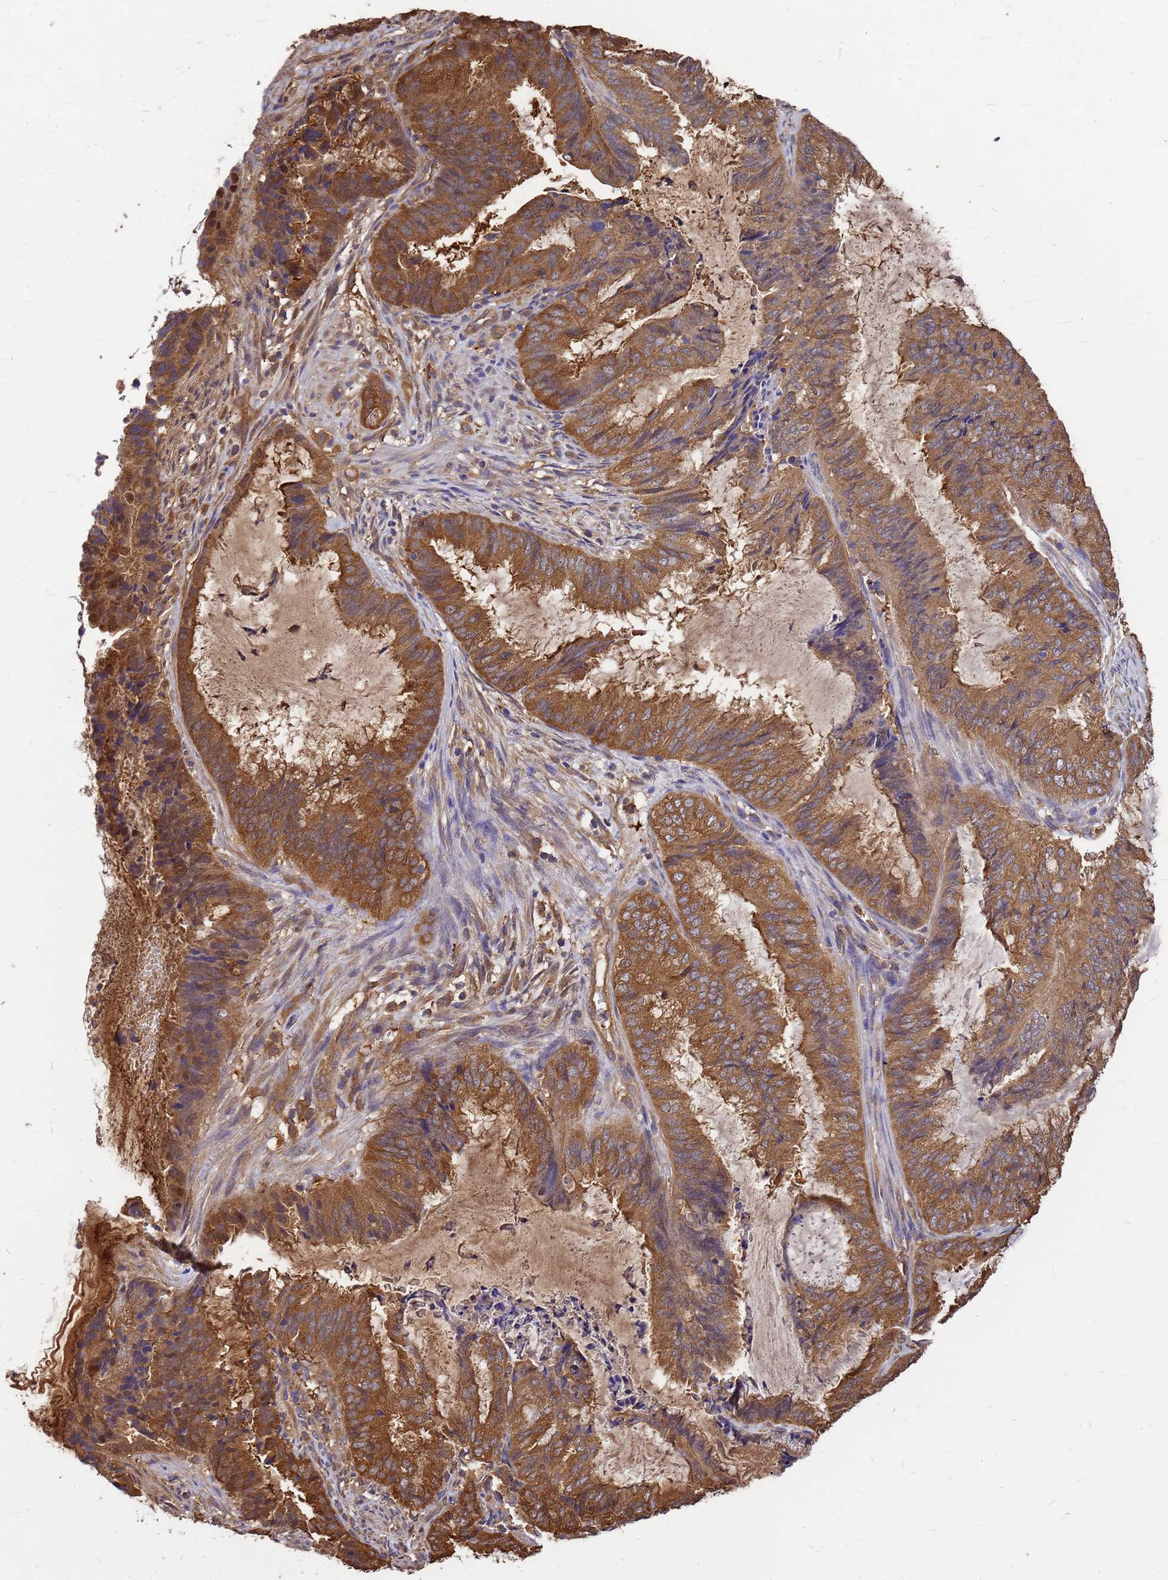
{"staining": {"intensity": "moderate", "quantity": ">75%", "location": "cytoplasmic/membranous"}, "tissue": "endometrial cancer", "cell_type": "Tumor cells", "image_type": "cancer", "snomed": [{"axis": "morphology", "description": "Adenocarcinoma, NOS"}, {"axis": "topography", "description": "Endometrium"}], "caption": "Immunohistochemical staining of endometrial cancer (adenocarcinoma) demonstrates moderate cytoplasmic/membranous protein positivity in approximately >75% of tumor cells. The staining is performed using DAB (3,3'-diaminobenzidine) brown chromogen to label protein expression. The nuclei are counter-stained blue using hematoxylin.", "gene": "GID4", "patient": {"sex": "female", "age": 51}}